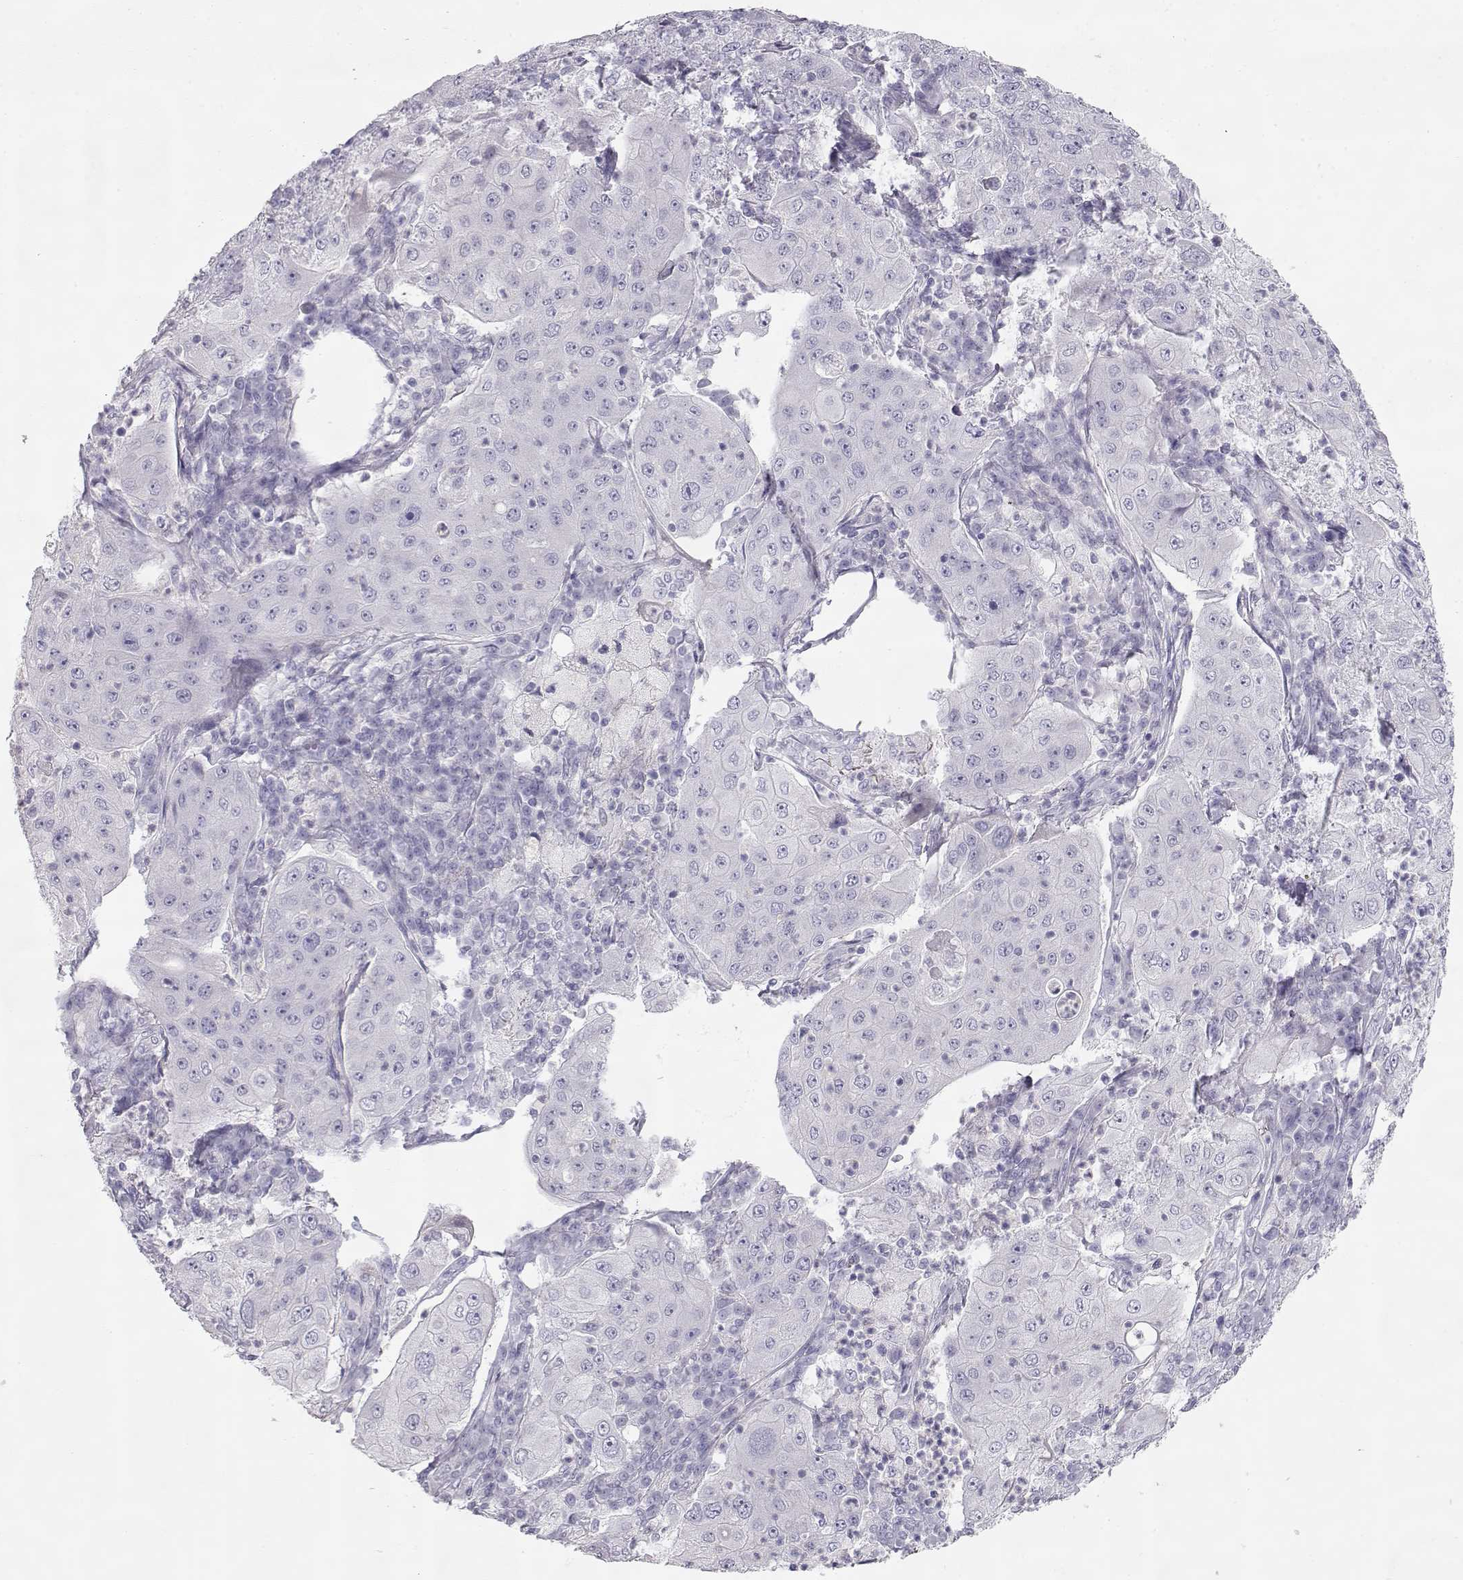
{"staining": {"intensity": "negative", "quantity": "none", "location": "none"}, "tissue": "lung cancer", "cell_type": "Tumor cells", "image_type": "cancer", "snomed": [{"axis": "morphology", "description": "Squamous cell carcinoma, NOS"}, {"axis": "topography", "description": "Lung"}], "caption": "This is an immunohistochemistry histopathology image of human lung cancer (squamous cell carcinoma). There is no staining in tumor cells.", "gene": "SLITRK3", "patient": {"sex": "female", "age": 59}}